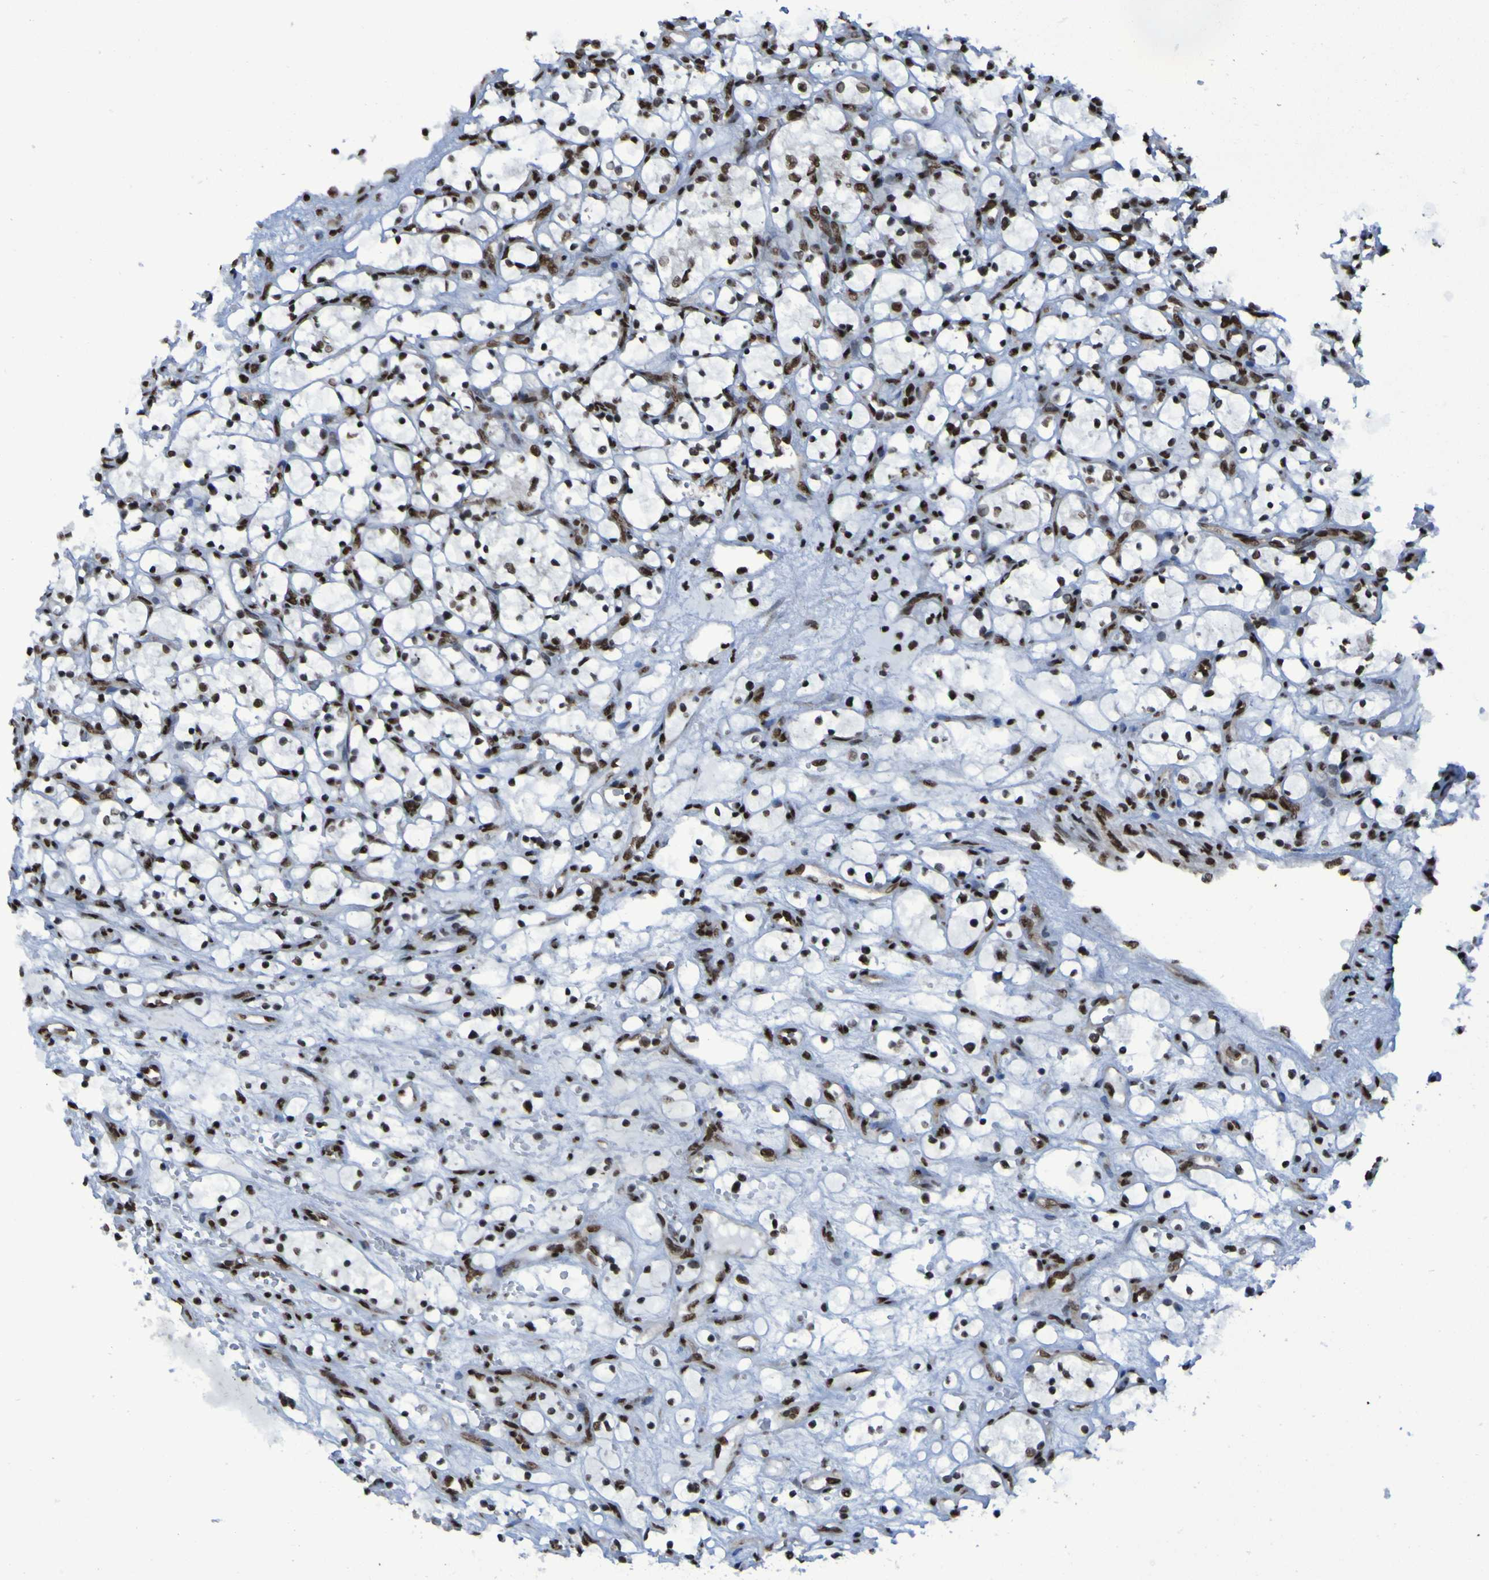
{"staining": {"intensity": "moderate", "quantity": ">75%", "location": "nuclear"}, "tissue": "renal cancer", "cell_type": "Tumor cells", "image_type": "cancer", "snomed": [{"axis": "morphology", "description": "Adenocarcinoma, NOS"}, {"axis": "topography", "description": "Kidney"}], "caption": "DAB (3,3'-diaminobenzidine) immunohistochemical staining of human renal adenocarcinoma reveals moderate nuclear protein expression in approximately >75% of tumor cells. (Brightfield microscopy of DAB IHC at high magnification).", "gene": "HNRNPR", "patient": {"sex": "female", "age": 69}}